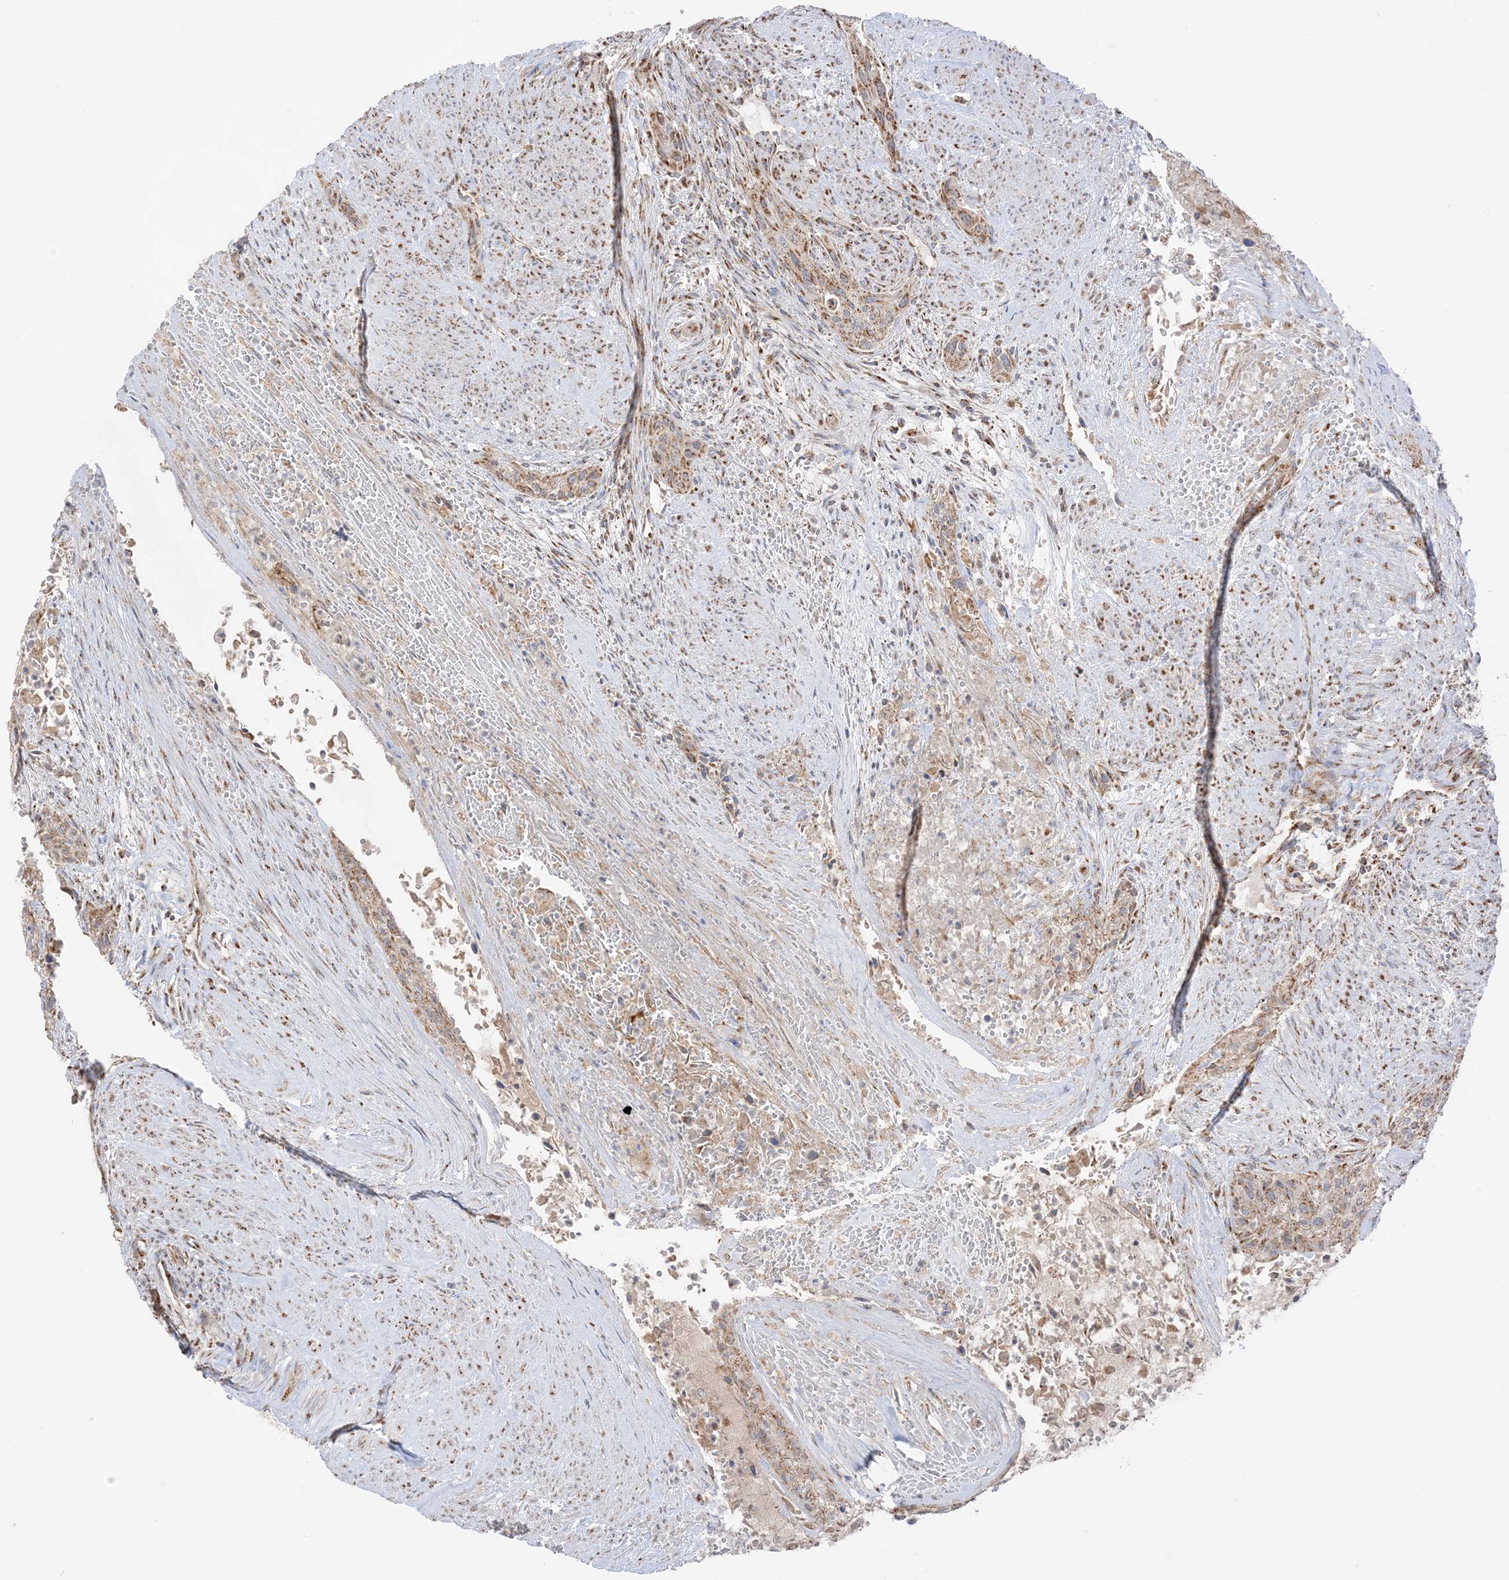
{"staining": {"intensity": "moderate", "quantity": ">75%", "location": "cytoplasmic/membranous"}, "tissue": "urothelial cancer", "cell_type": "Tumor cells", "image_type": "cancer", "snomed": [{"axis": "morphology", "description": "Urothelial carcinoma, High grade"}, {"axis": "topography", "description": "Urinary bladder"}], "caption": "Immunohistochemical staining of urothelial cancer displays moderate cytoplasmic/membranous protein positivity in about >75% of tumor cells.", "gene": "SLC25A12", "patient": {"sex": "male", "age": 35}}